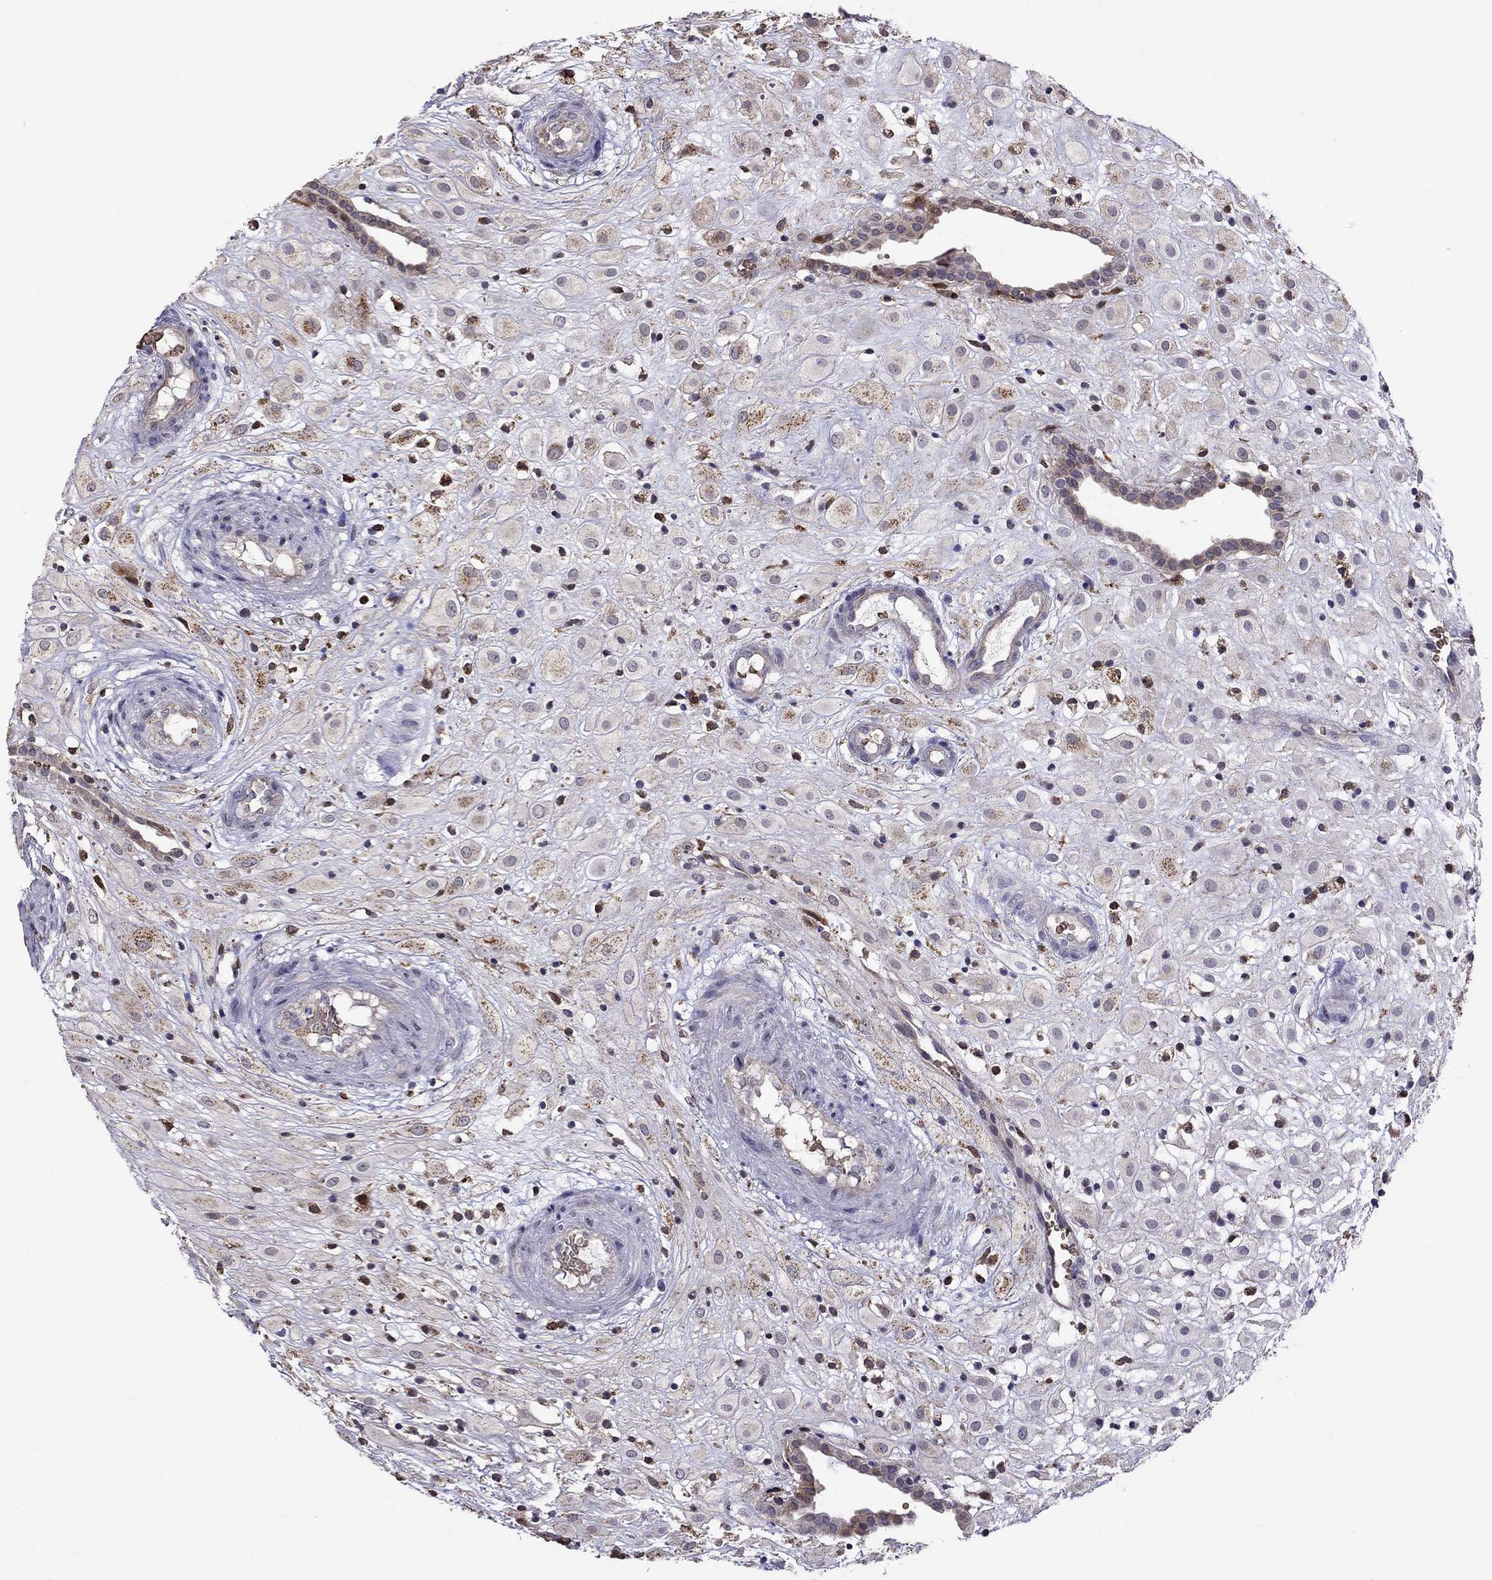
{"staining": {"intensity": "moderate", "quantity": "<25%", "location": "cytoplasmic/membranous"}, "tissue": "placenta", "cell_type": "Decidual cells", "image_type": "normal", "snomed": [{"axis": "morphology", "description": "Normal tissue, NOS"}, {"axis": "topography", "description": "Placenta"}], "caption": "Protein staining of benign placenta exhibits moderate cytoplasmic/membranous staining in about <25% of decidual cells. The staining is performed using DAB brown chromogen to label protein expression. The nuclei are counter-stained blue using hematoxylin.", "gene": "ADAM28", "patient": {"sex": "female", "age": 24}}